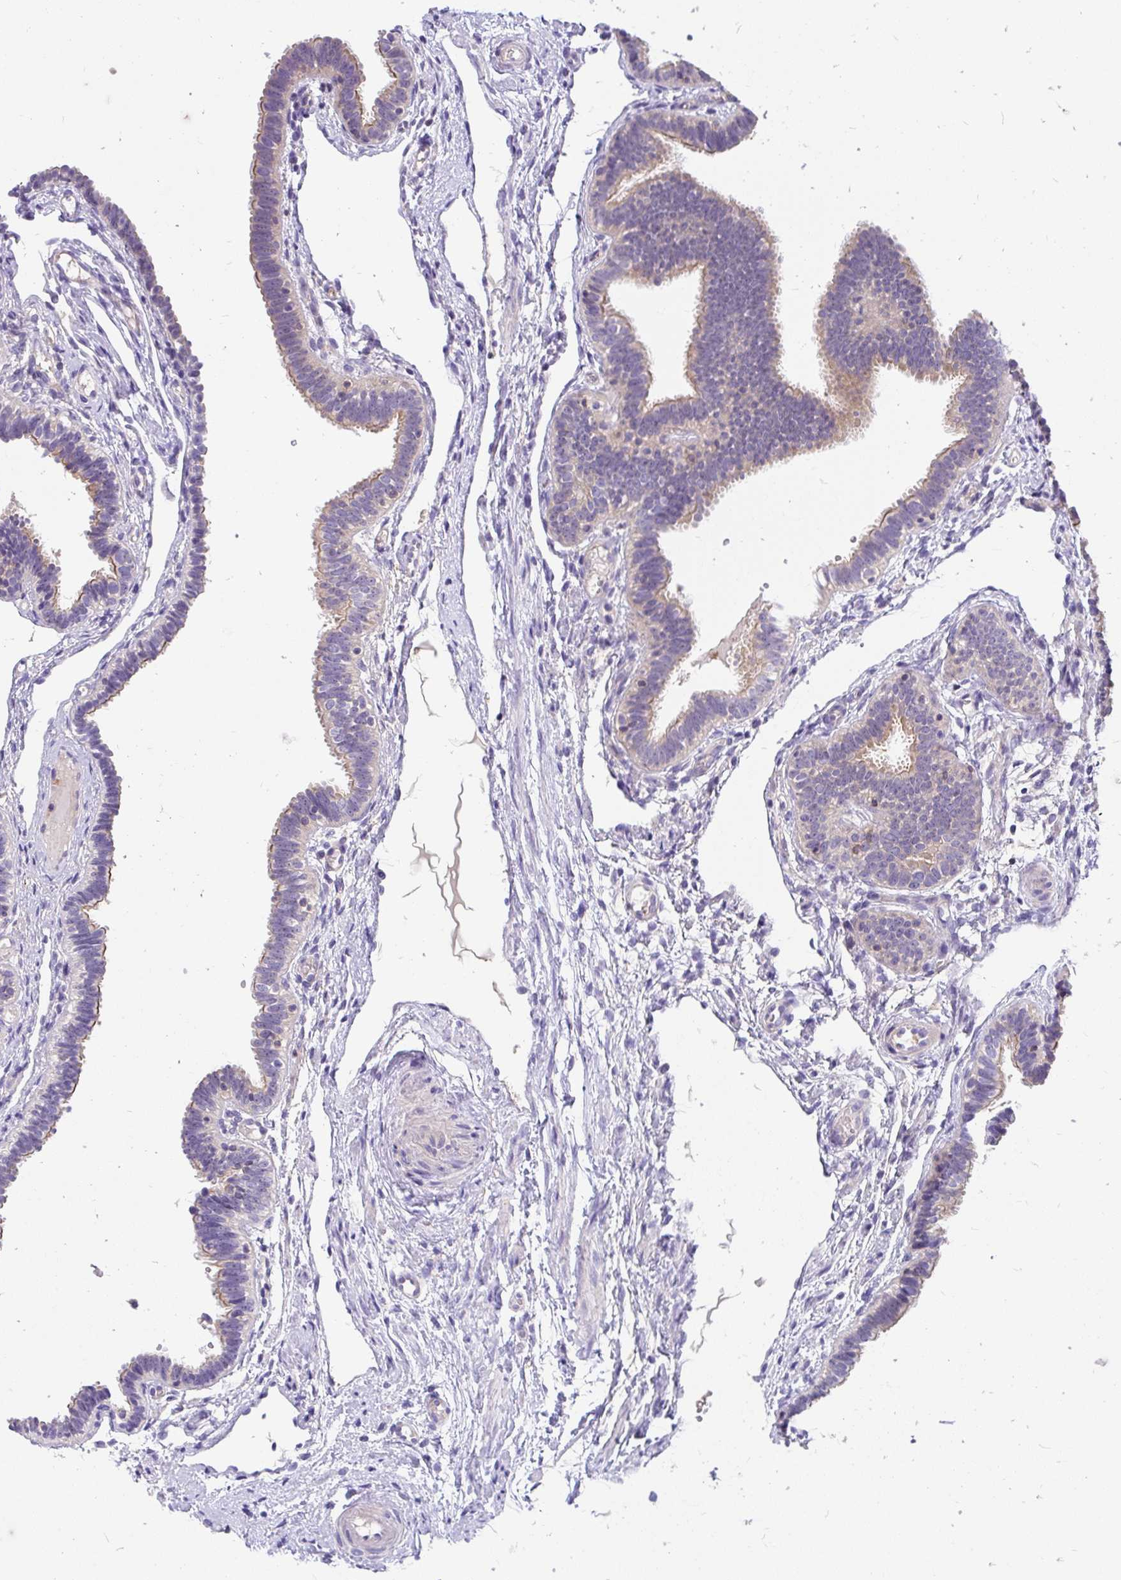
{"staining": {"intensity": "weak", "quantity": "25%-75%", "location": "cytoplasmic/membranous"}, "tissue": "fallopian tube", "cell_type": "Glandular cells", "image_type": "normal", "snomed": [{"axis": "morphology", "description": "Normal tissue, NOS"}, {"axis": "topography", "description": "Fallopian tube"}], "caption": "Immunohistochemical staining of normal human fallopian tube demonstrates weak cytoplasmic/membranous protein expression in about 25%-75% of glandular cells.", "gene": "LRRC26", "patient": {"sex": "female", "age": 37}}